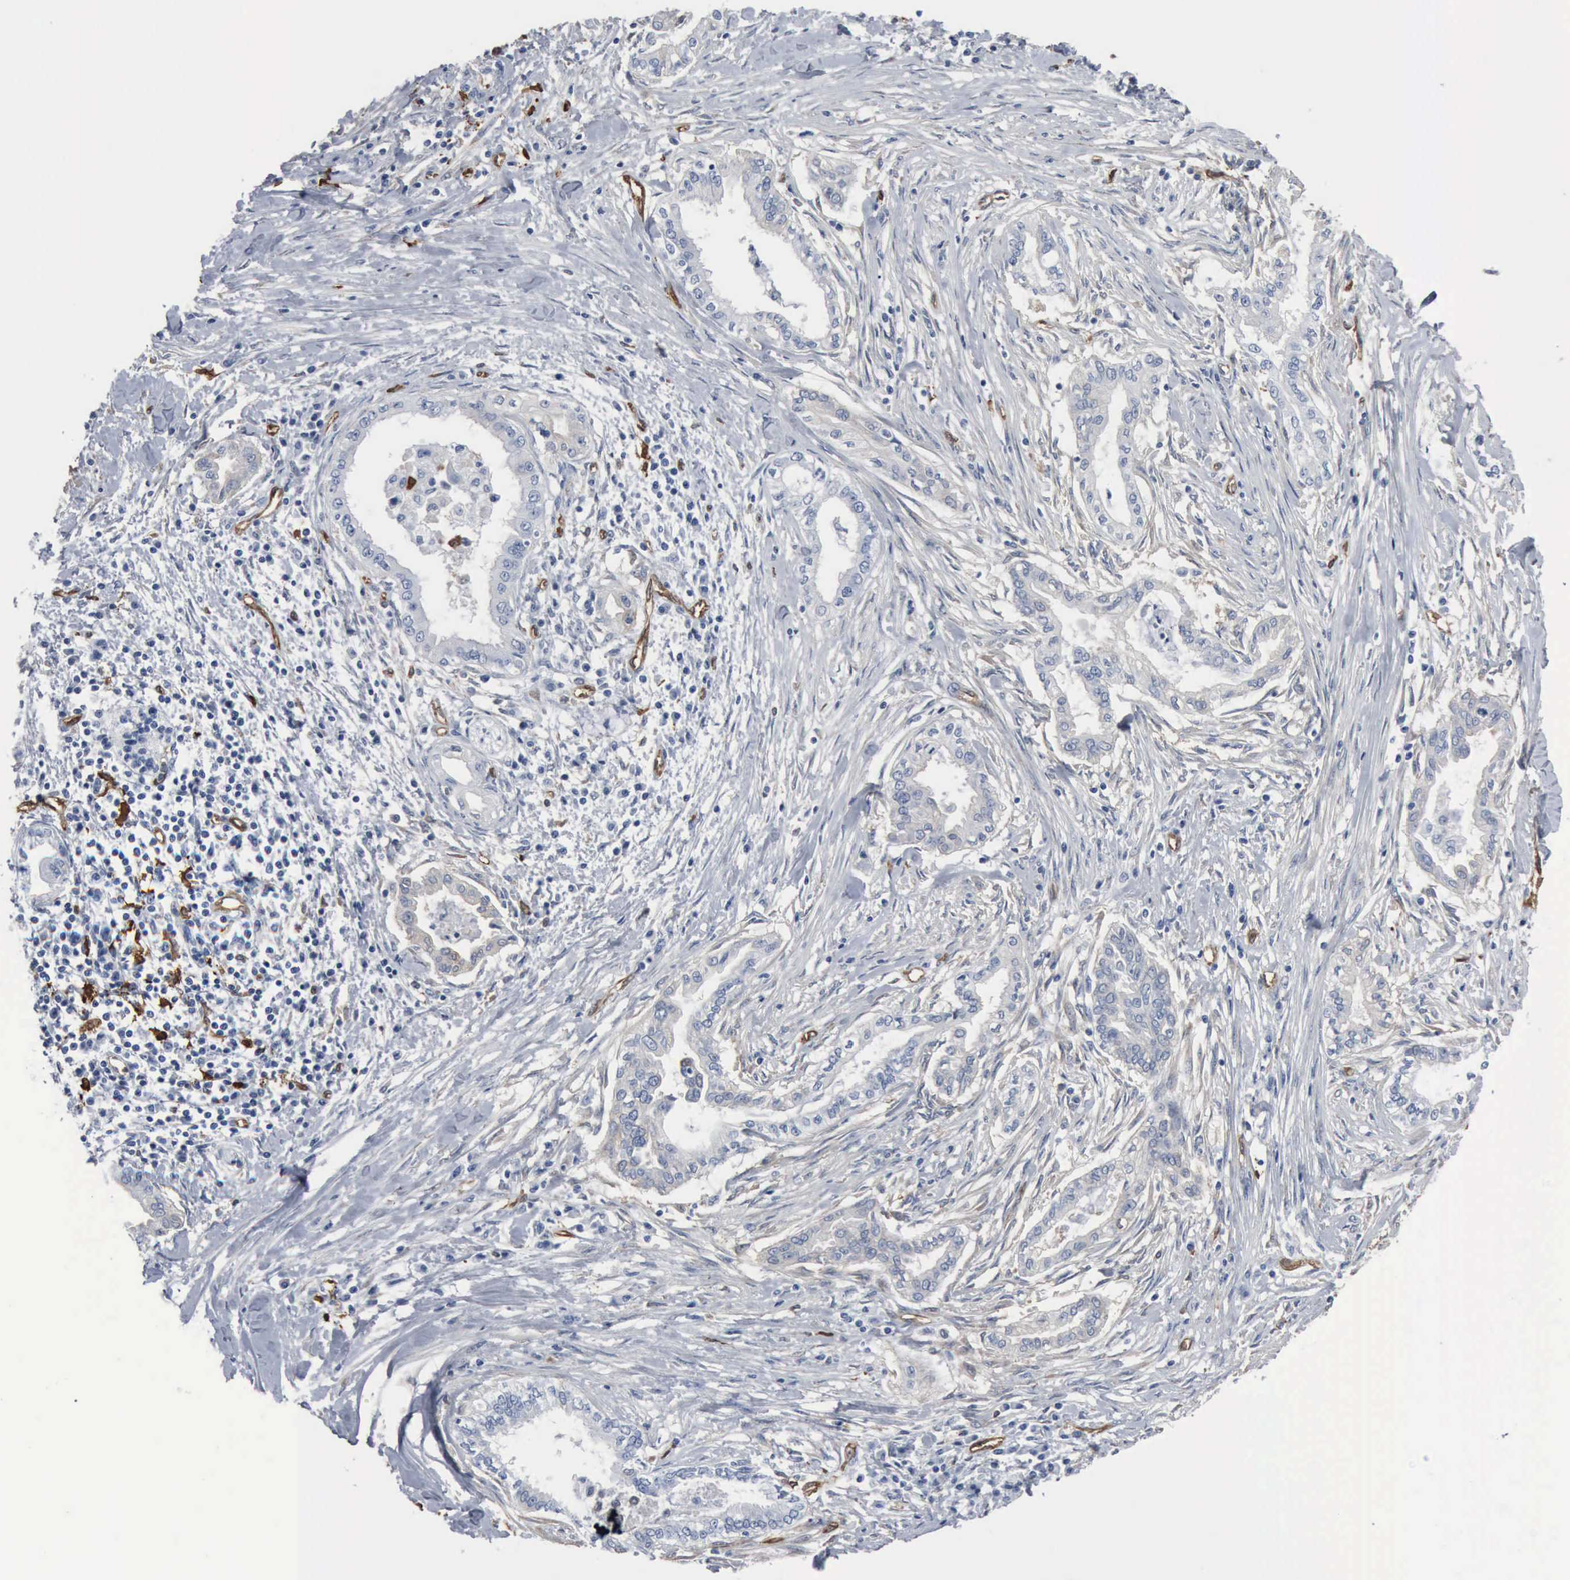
{"staining": {"intensity": "negative", "quantity": "none", "location": "none"}, "tissue": "pancreatic cancer", "cell_type": "Tumor cells", "image_type": "cancer", "snomed": [{"axis": "morphology", "description": "Adenocarcinoma, NOS"}, {"axis": "topography", "description": "Pancreas"}], "caption": "The image exhibits no significant positivity in tumor cells of pancreatic cancer (adenocarcinoma).", "gene": "FSCN1", "patient": {"sex": "female", "age": 64}}